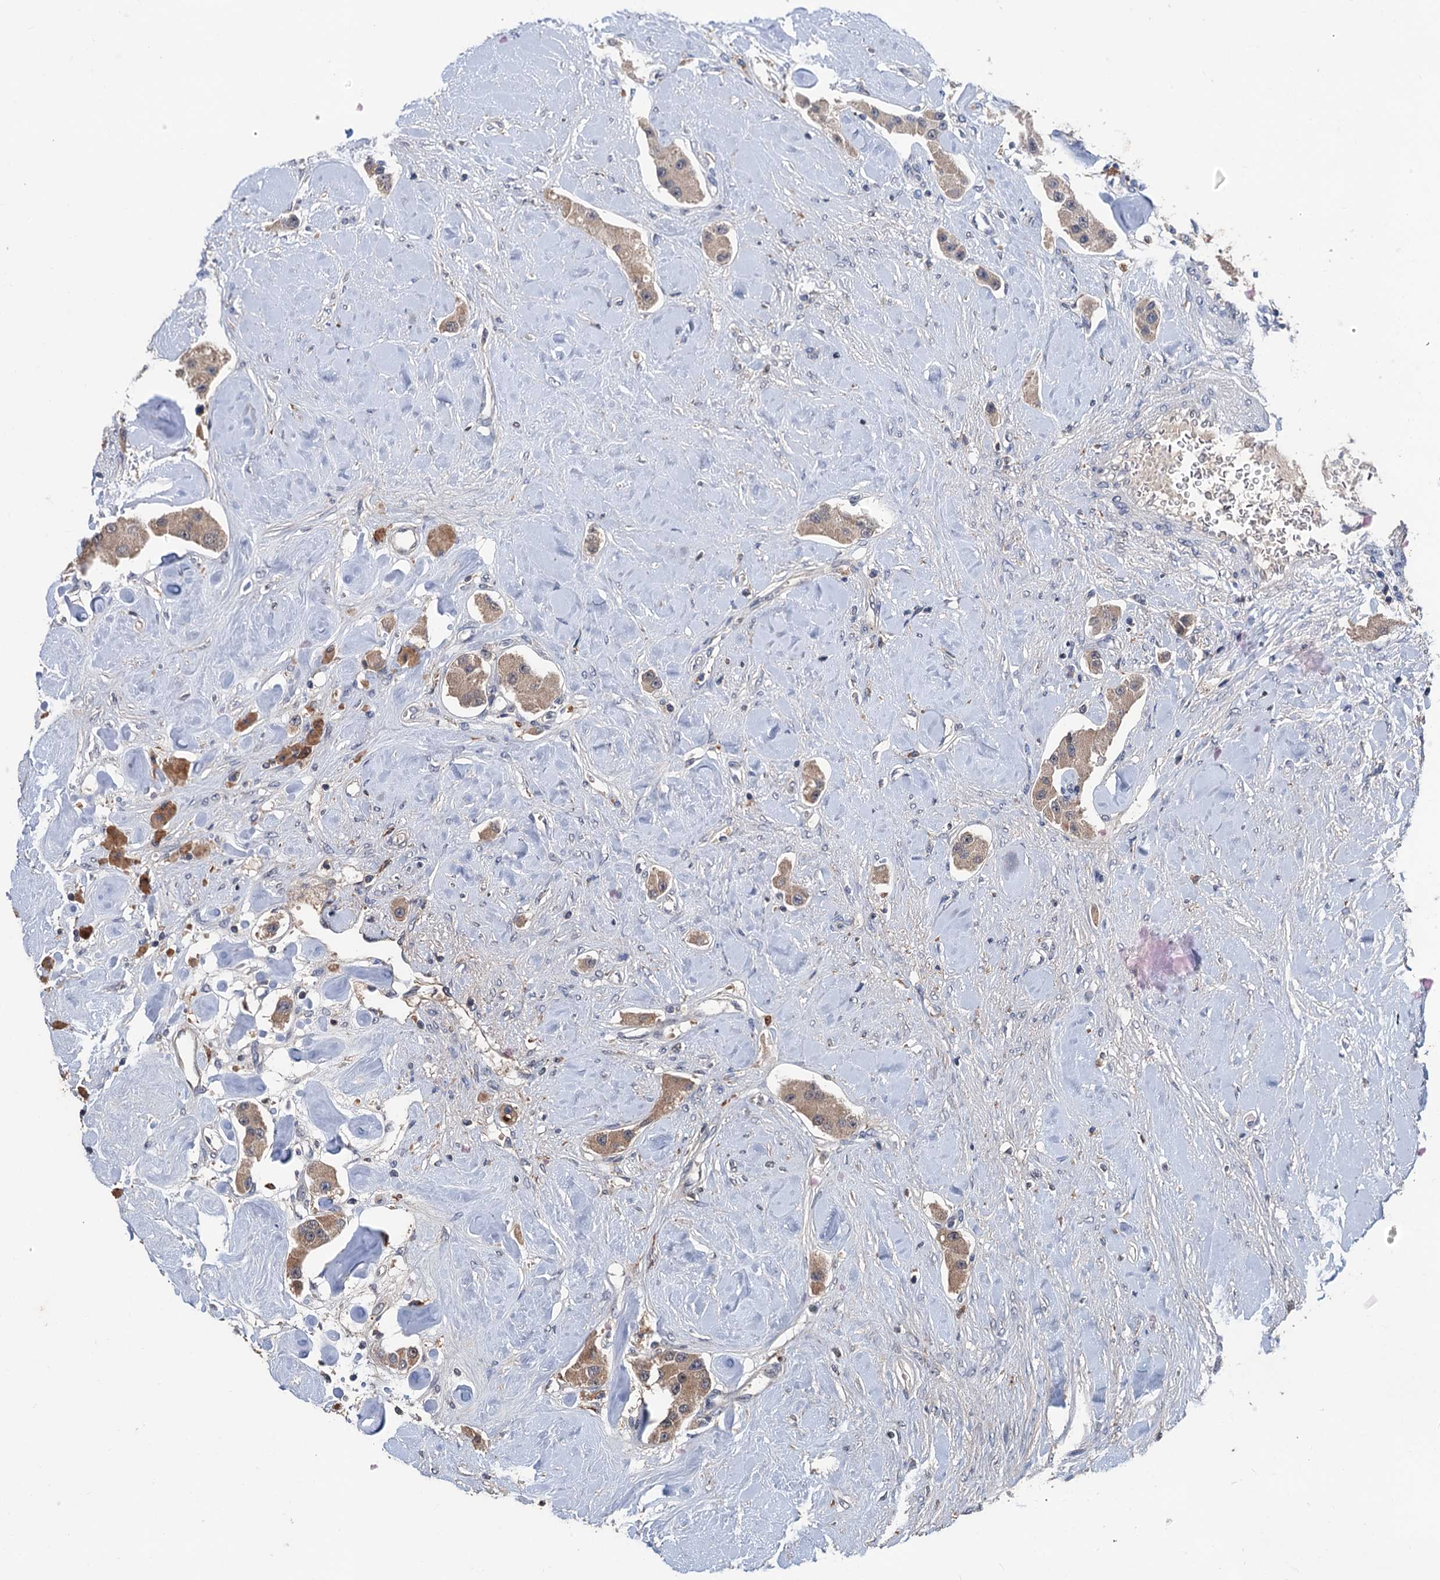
{"staining": {"intensity": "weak", "quantity": ">75%", "location": "cytoplasmic/membranous"}, "tissue": "carcinoid", "cell_type": "Tumor cells", "image_type": "cancer", "snomed": [{"axis": "morphology", "description": "Carcinoid, malignant, NOS"}, {"axis": "topography", "description": "Pancreas"}], "caption": "Protein positivity by IHC reveals weak cytoplasmic/membranous staining in about >75% of tumor cells in carcinoid.", "gene": "ZNF438", "patient": {"sex": "male", "age": 41}}